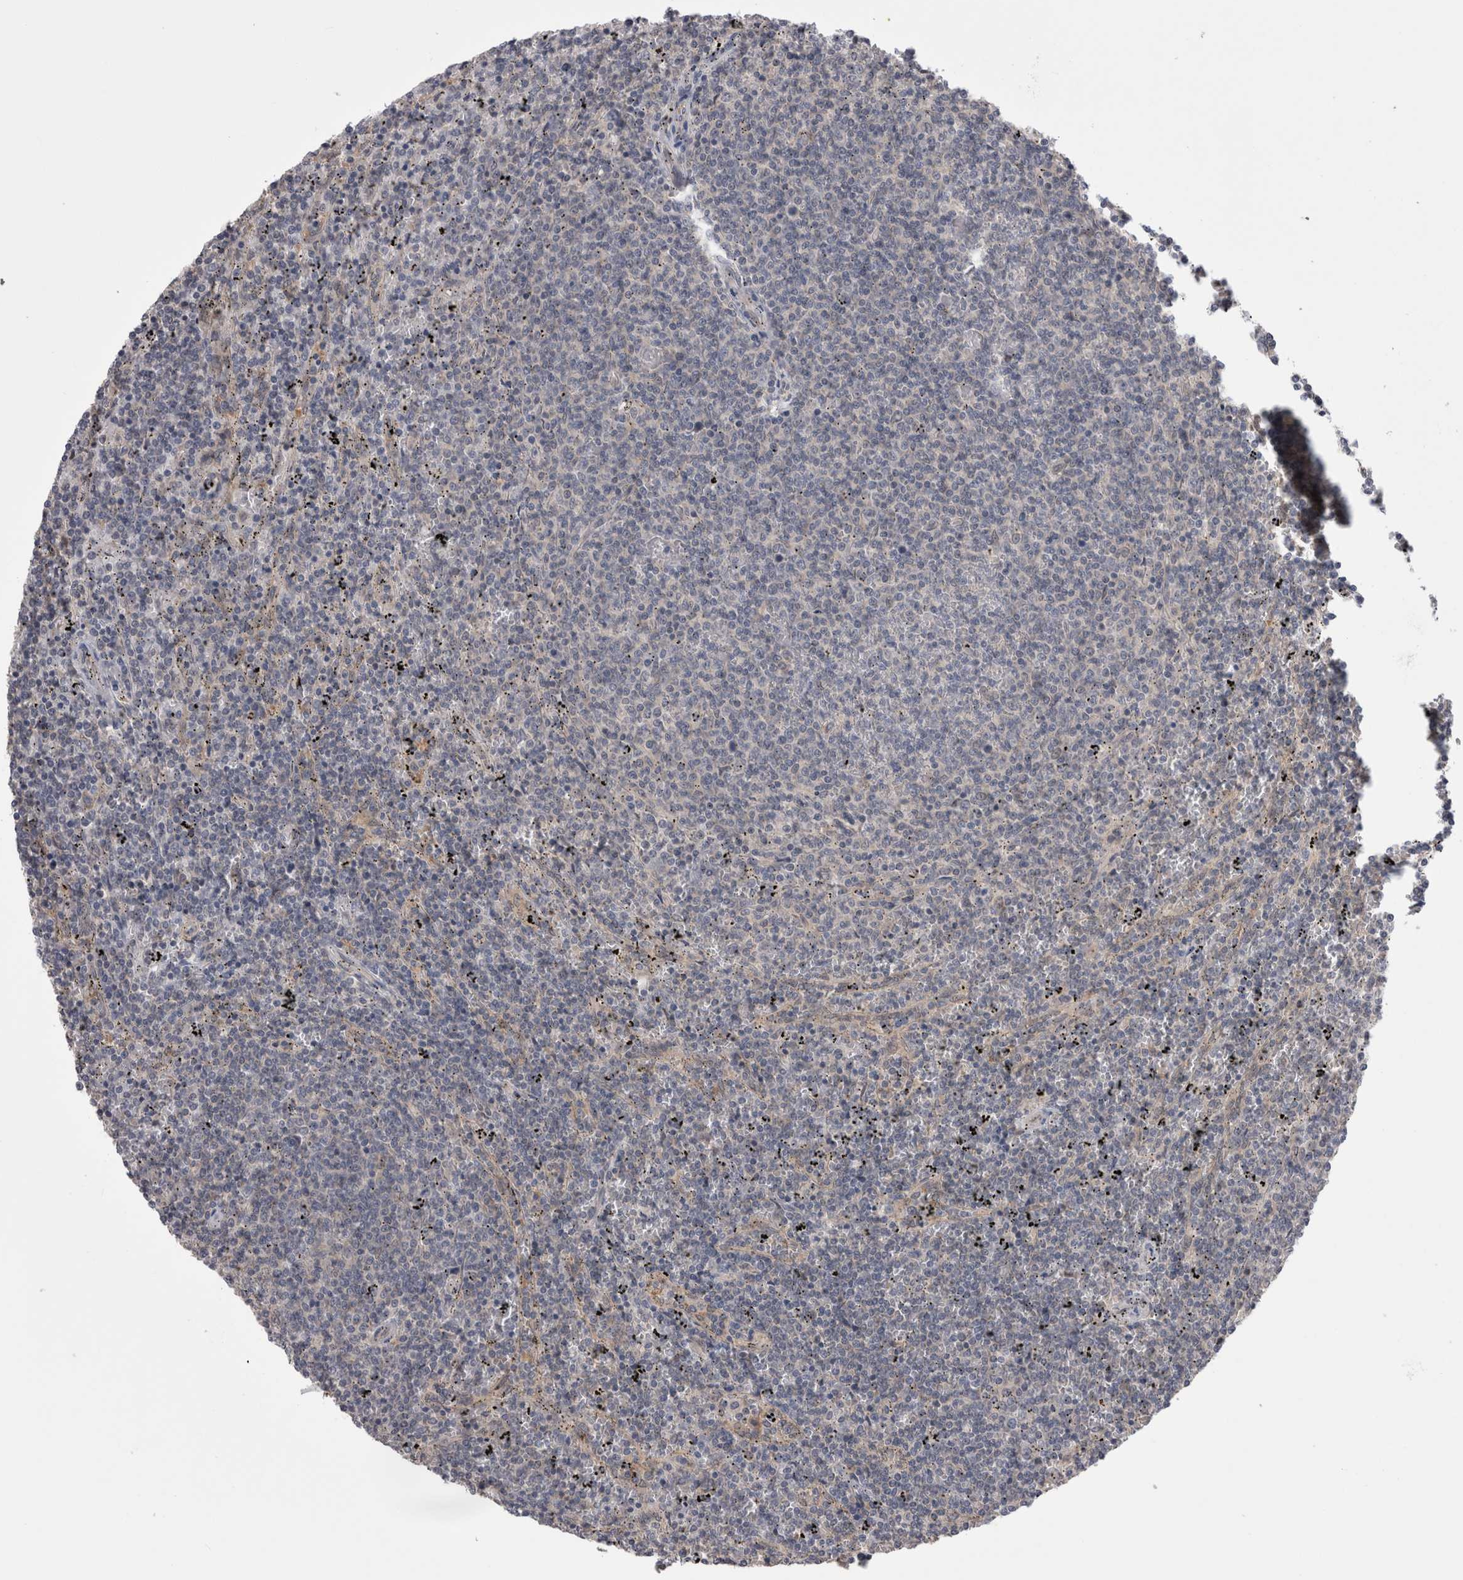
{"staining": {"intensity": "negative", "quantity": "none", "location": "none"}, "tissue": "lymphoma", "cell_type": "Tumor cells", "image_type": "cancer", "snomed": [{"axis": "morphology", "description": "Malignant lymphoma, non-Hodgkin's type, Low grade"}, {"axis": "topography", "description": "Spleen"}], "caption": "Malignant lymphoma, non-Hodgkin's type (low-grade) was stained to show a protein in brown. There is no significant staining in tumor cells.", "gene": "DCTN6", "patient": {"sex": "female", "age": 50}}